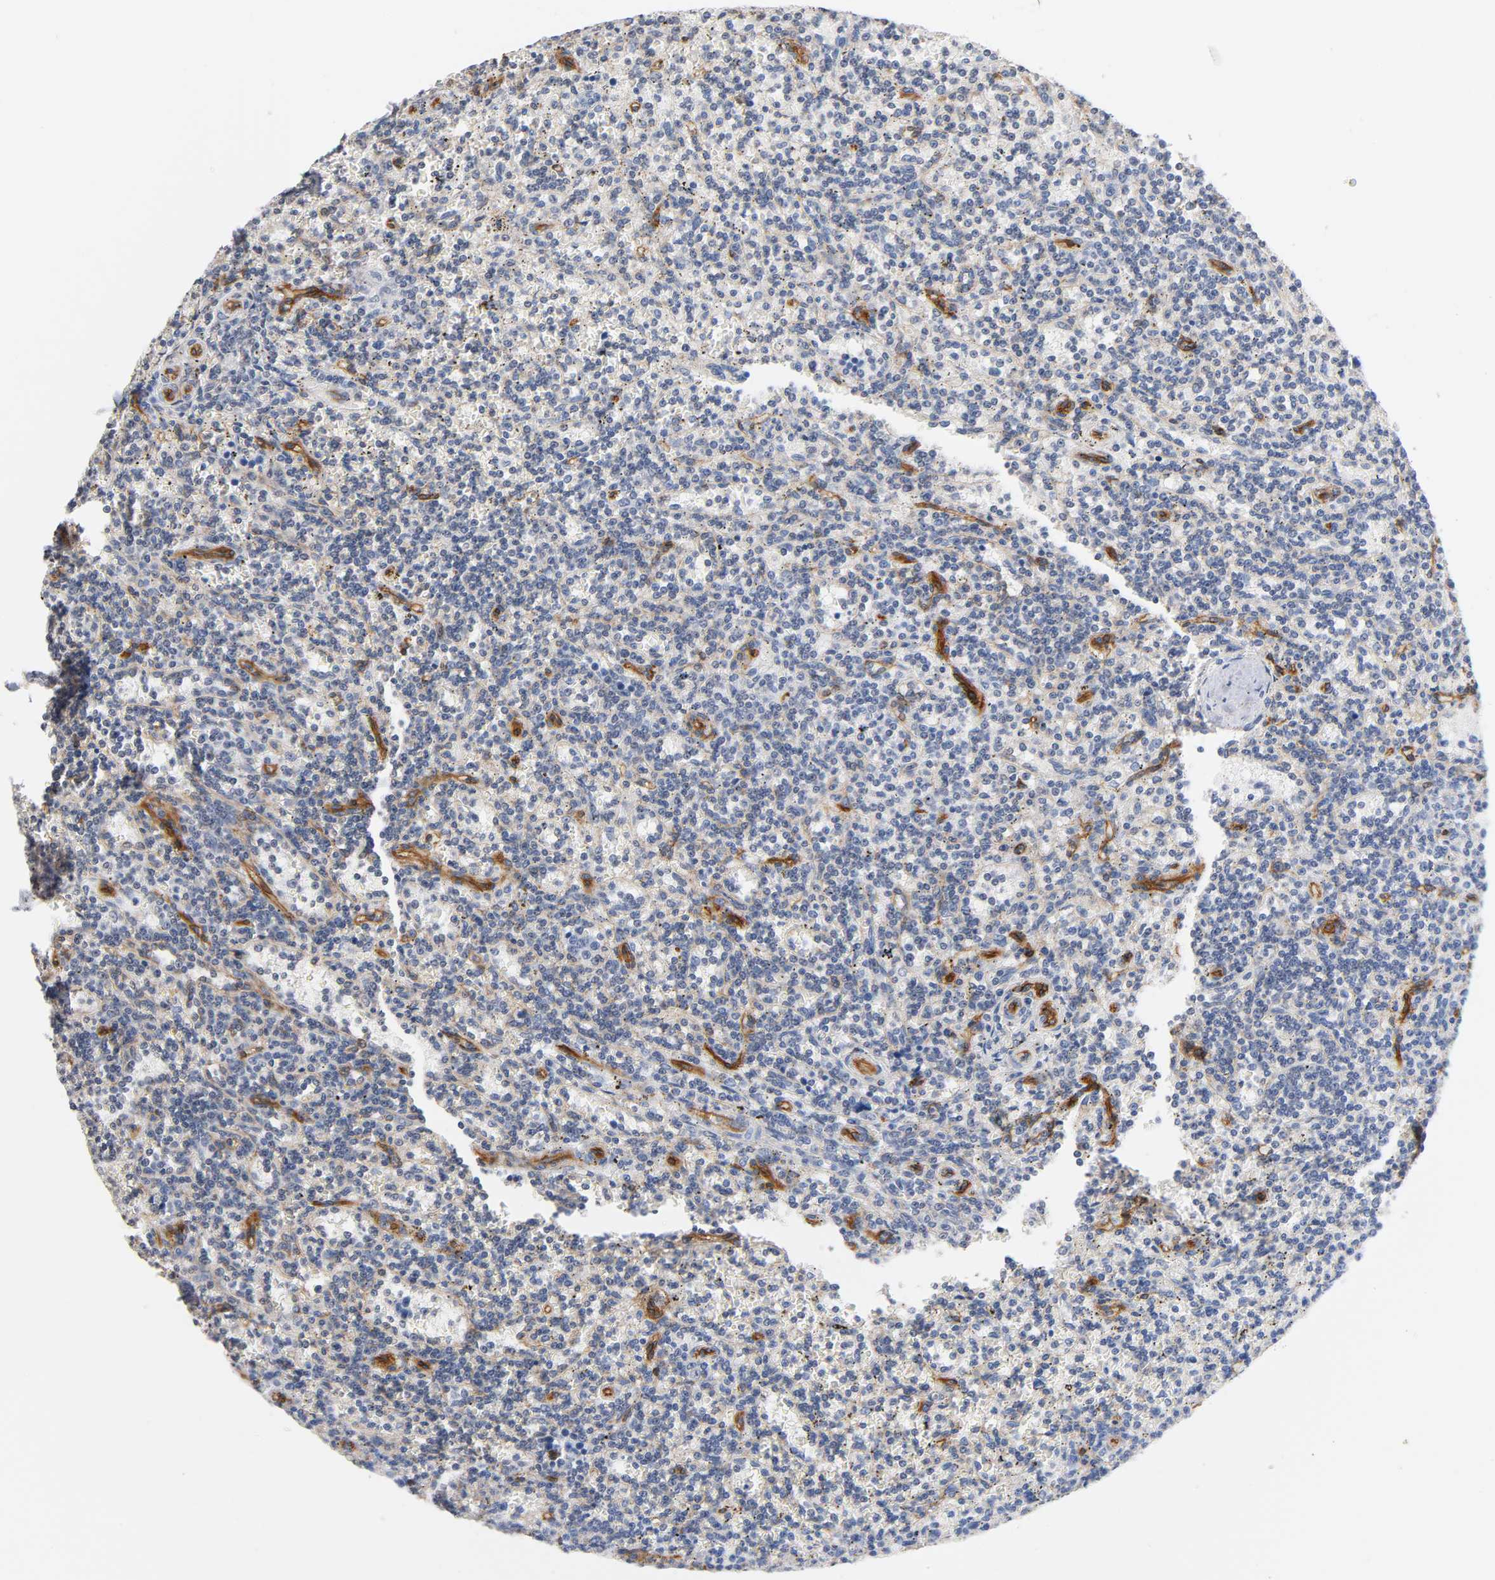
{"staining": {"intensity": "weak", "quantity": "<25%", "location": "cytoplasmic/membranous"}, "tissue": "lymphoma", "cell_type": "Tumor cells", "image_type": "cancer", "snomed": [{"axis": "morphology", "description": "Malignant lymphoma, non-Hodgkin's type, Low grade"}, {"axis": "topography", "description": "Spleen"}], "caption": "The IHC histopathology image has no significant expression in tumor cells of lymphoma tissue. Nuclei are stained in blue.", "gene": "SPTAN1", "patient": {"sex": "male", "age": 73}}